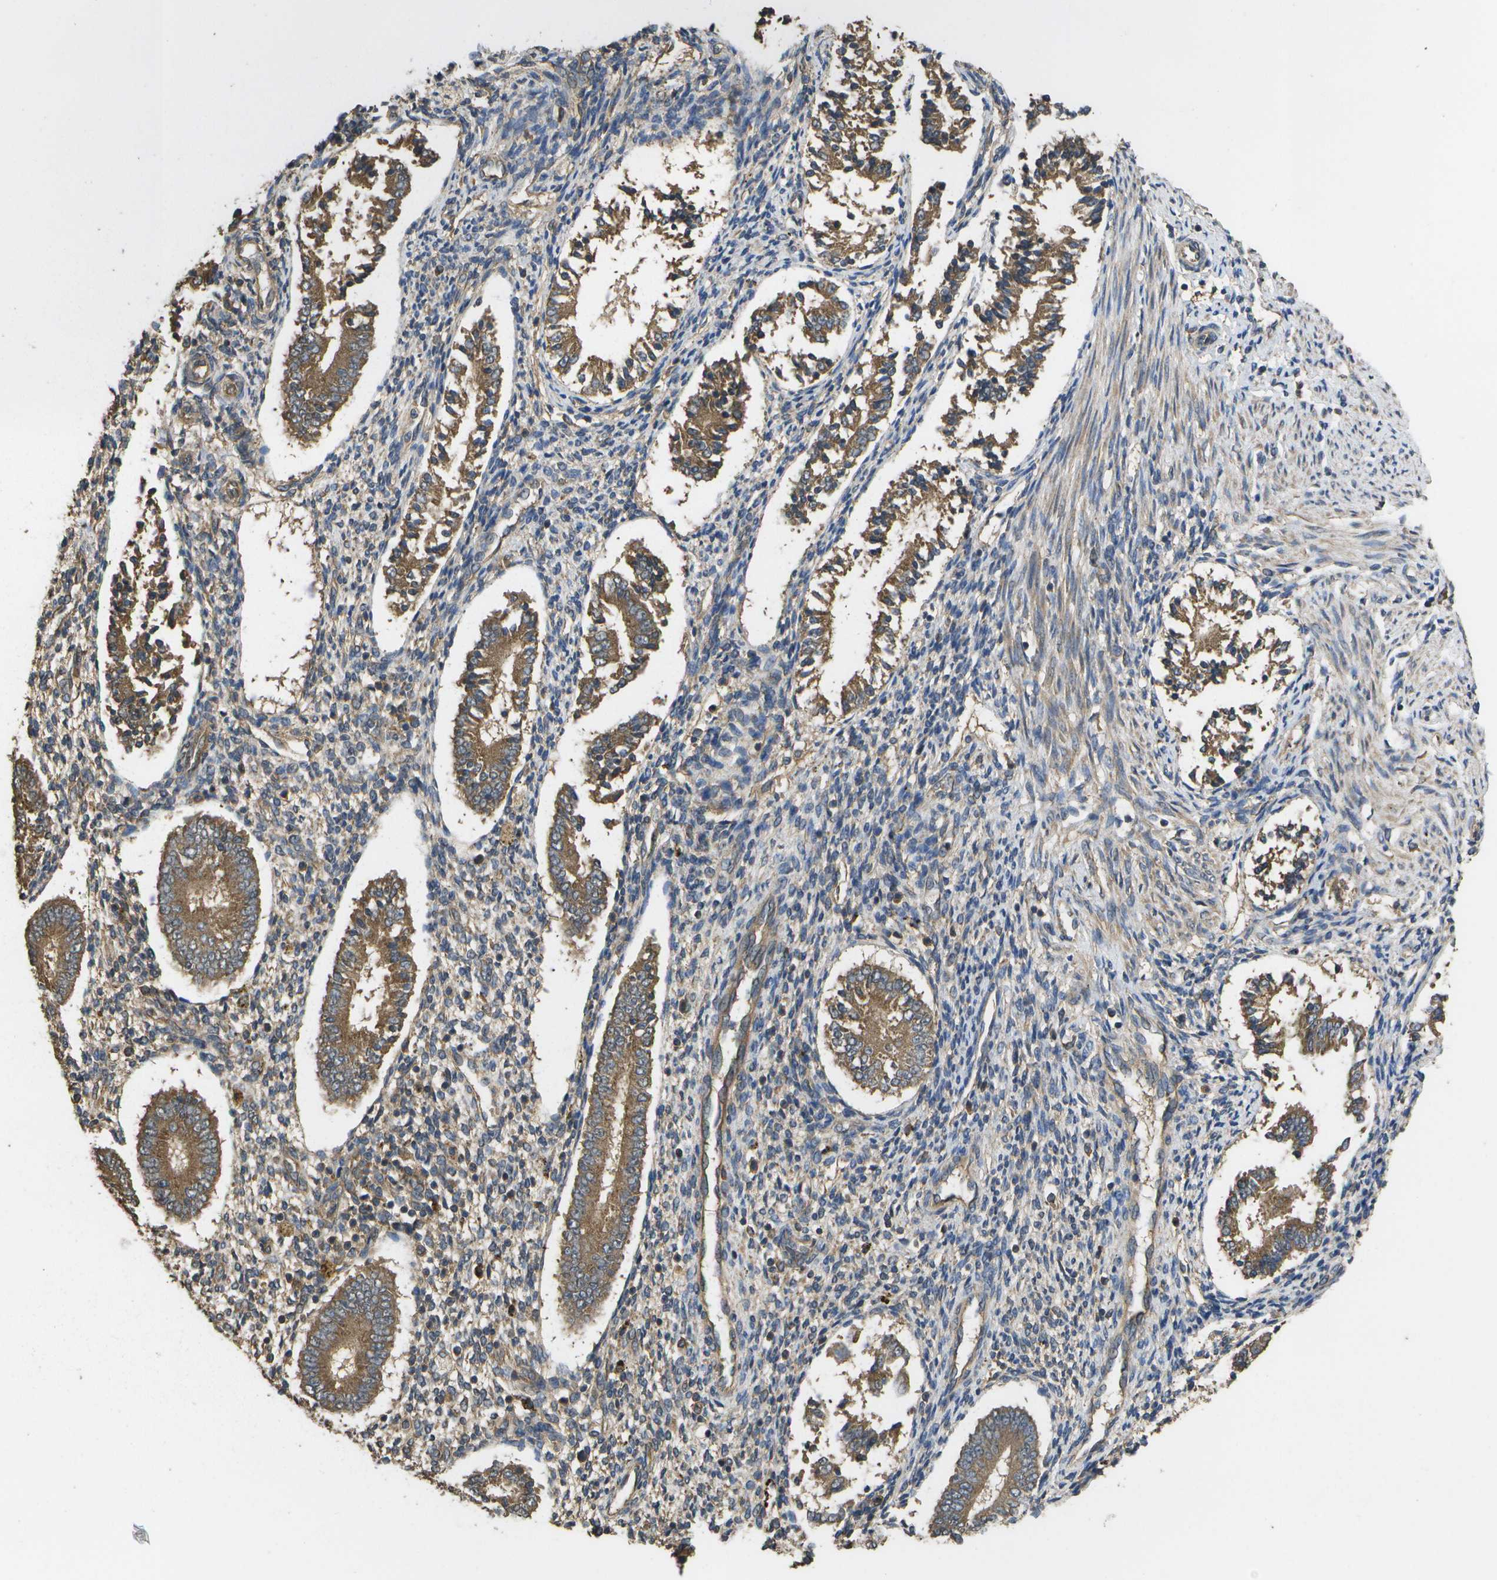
{"staining": {"intensity": "weak", "quantity": "25%-75%", "location": "cytoplasmic/membranous"}, "tissue": "endometrium", "cell_type": "Cells in endometrial stroma", "image_type": "normal", "snomed": [{"axis": "morphology", "description": "Normal tissue, NOS"}, {"axis": "topography", "description": "Endometrium"}], "caption": "Weak cytoplasmic/membranous positivity for a protein is seen in approximately 25%-75% of cells in endometrial stroma of unremarkable endometrium using IHC.", "gene": "SACS", "patient": {"sex": "female", "age": 42}}